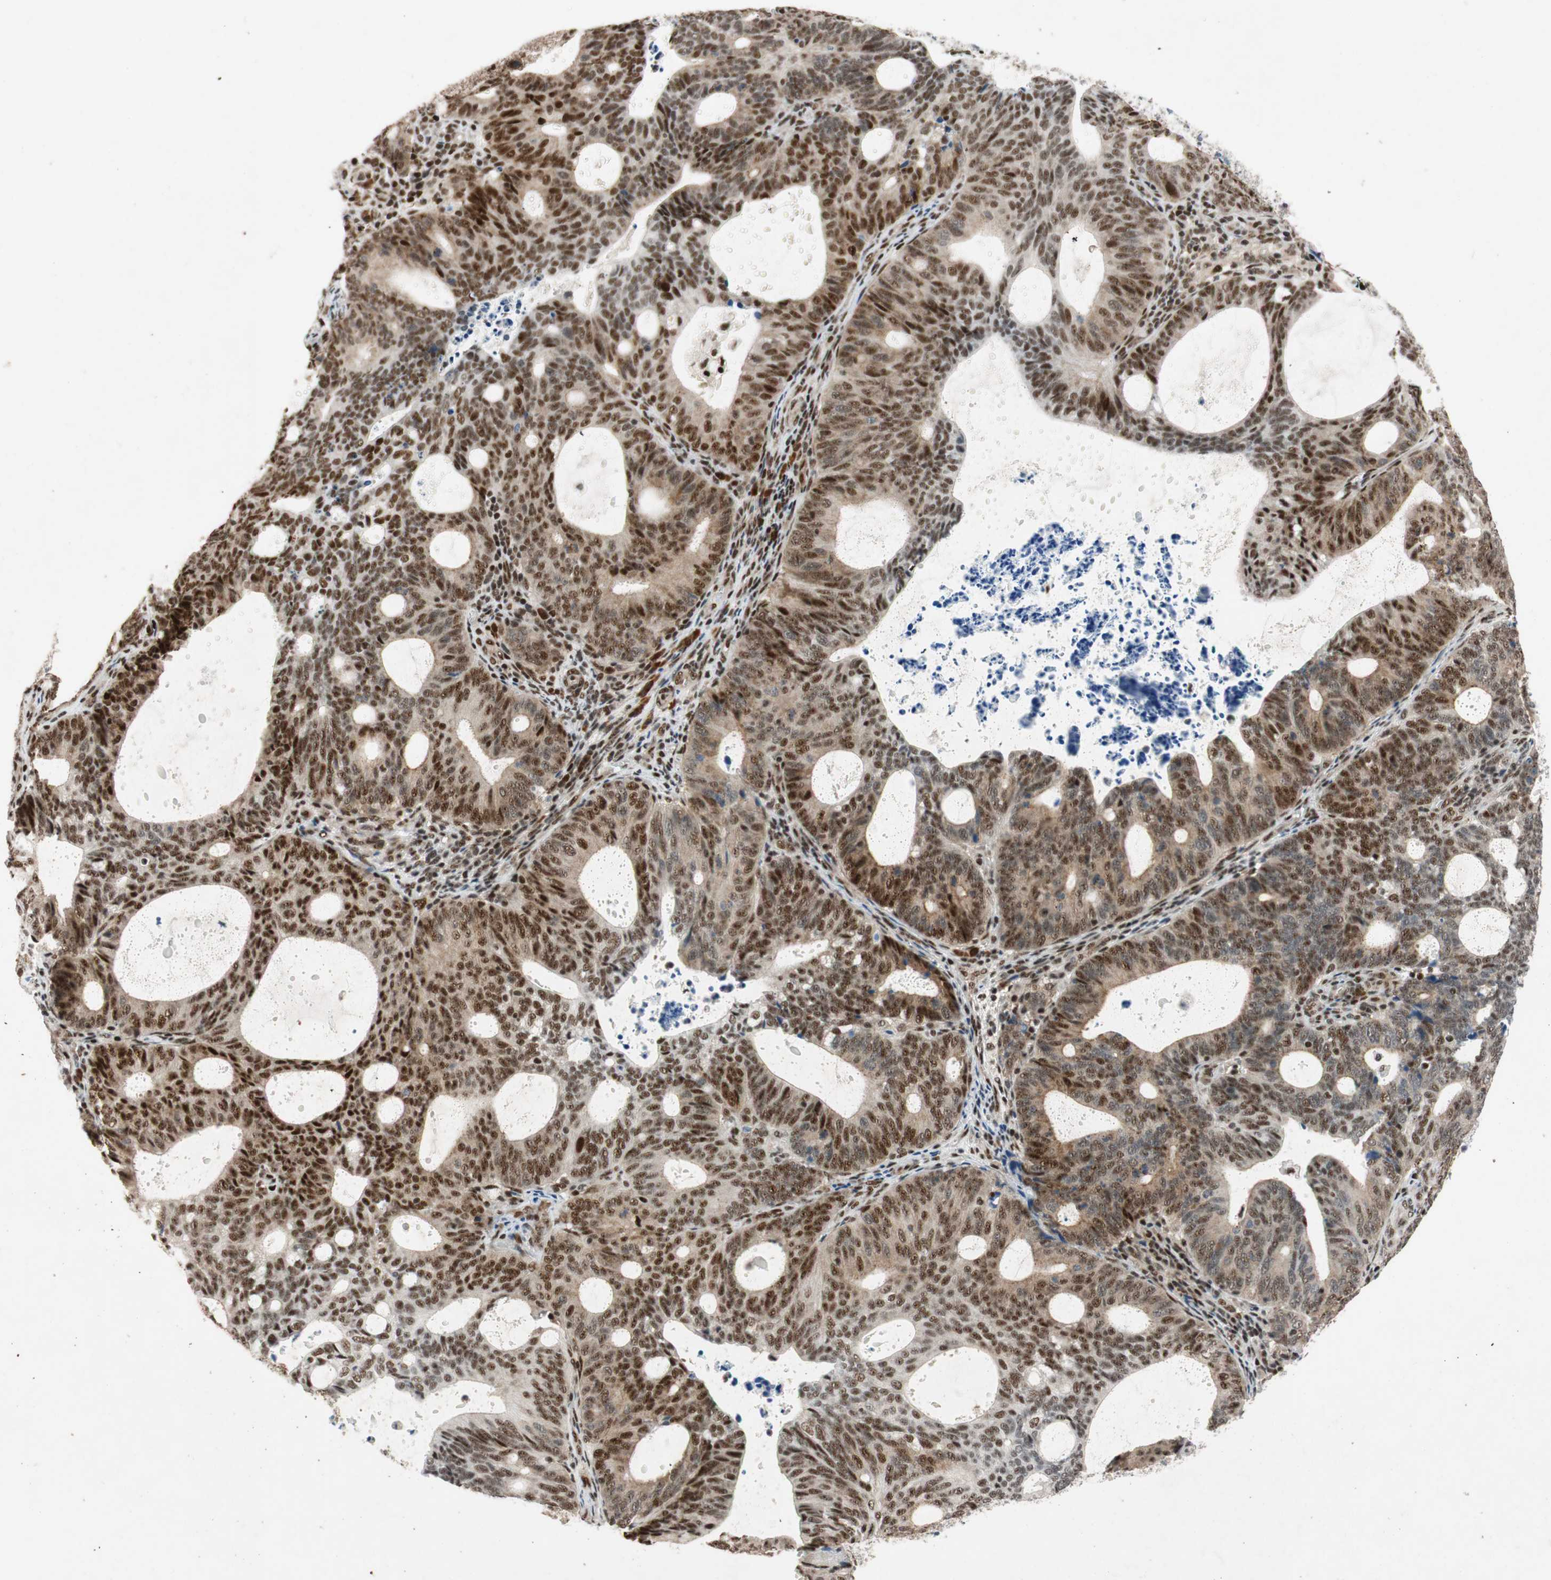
{"staining": {"intensity": "strong", "quantity": ">75%", "location": "nuclear"}, "tissue": "endometrial cancer", "cell_type": "Tumor cells", "image_type": "cancer", "snomed": [{"axis": "morphology", "description": "Adenocarcinoma, NOS"}, {"axis": "topography", "description": "Uterus"}], "caption": "High-power microscopy captured an IHC micrograph of endometrial adenocarcinoma, revealing strong nuclear expression in approximately >75% of tumor cells. The protein is shown in brown color, while the nuclei are stained blue.", "gene": "NCBP3", "patient": {"sex": "female", "age": 83}}